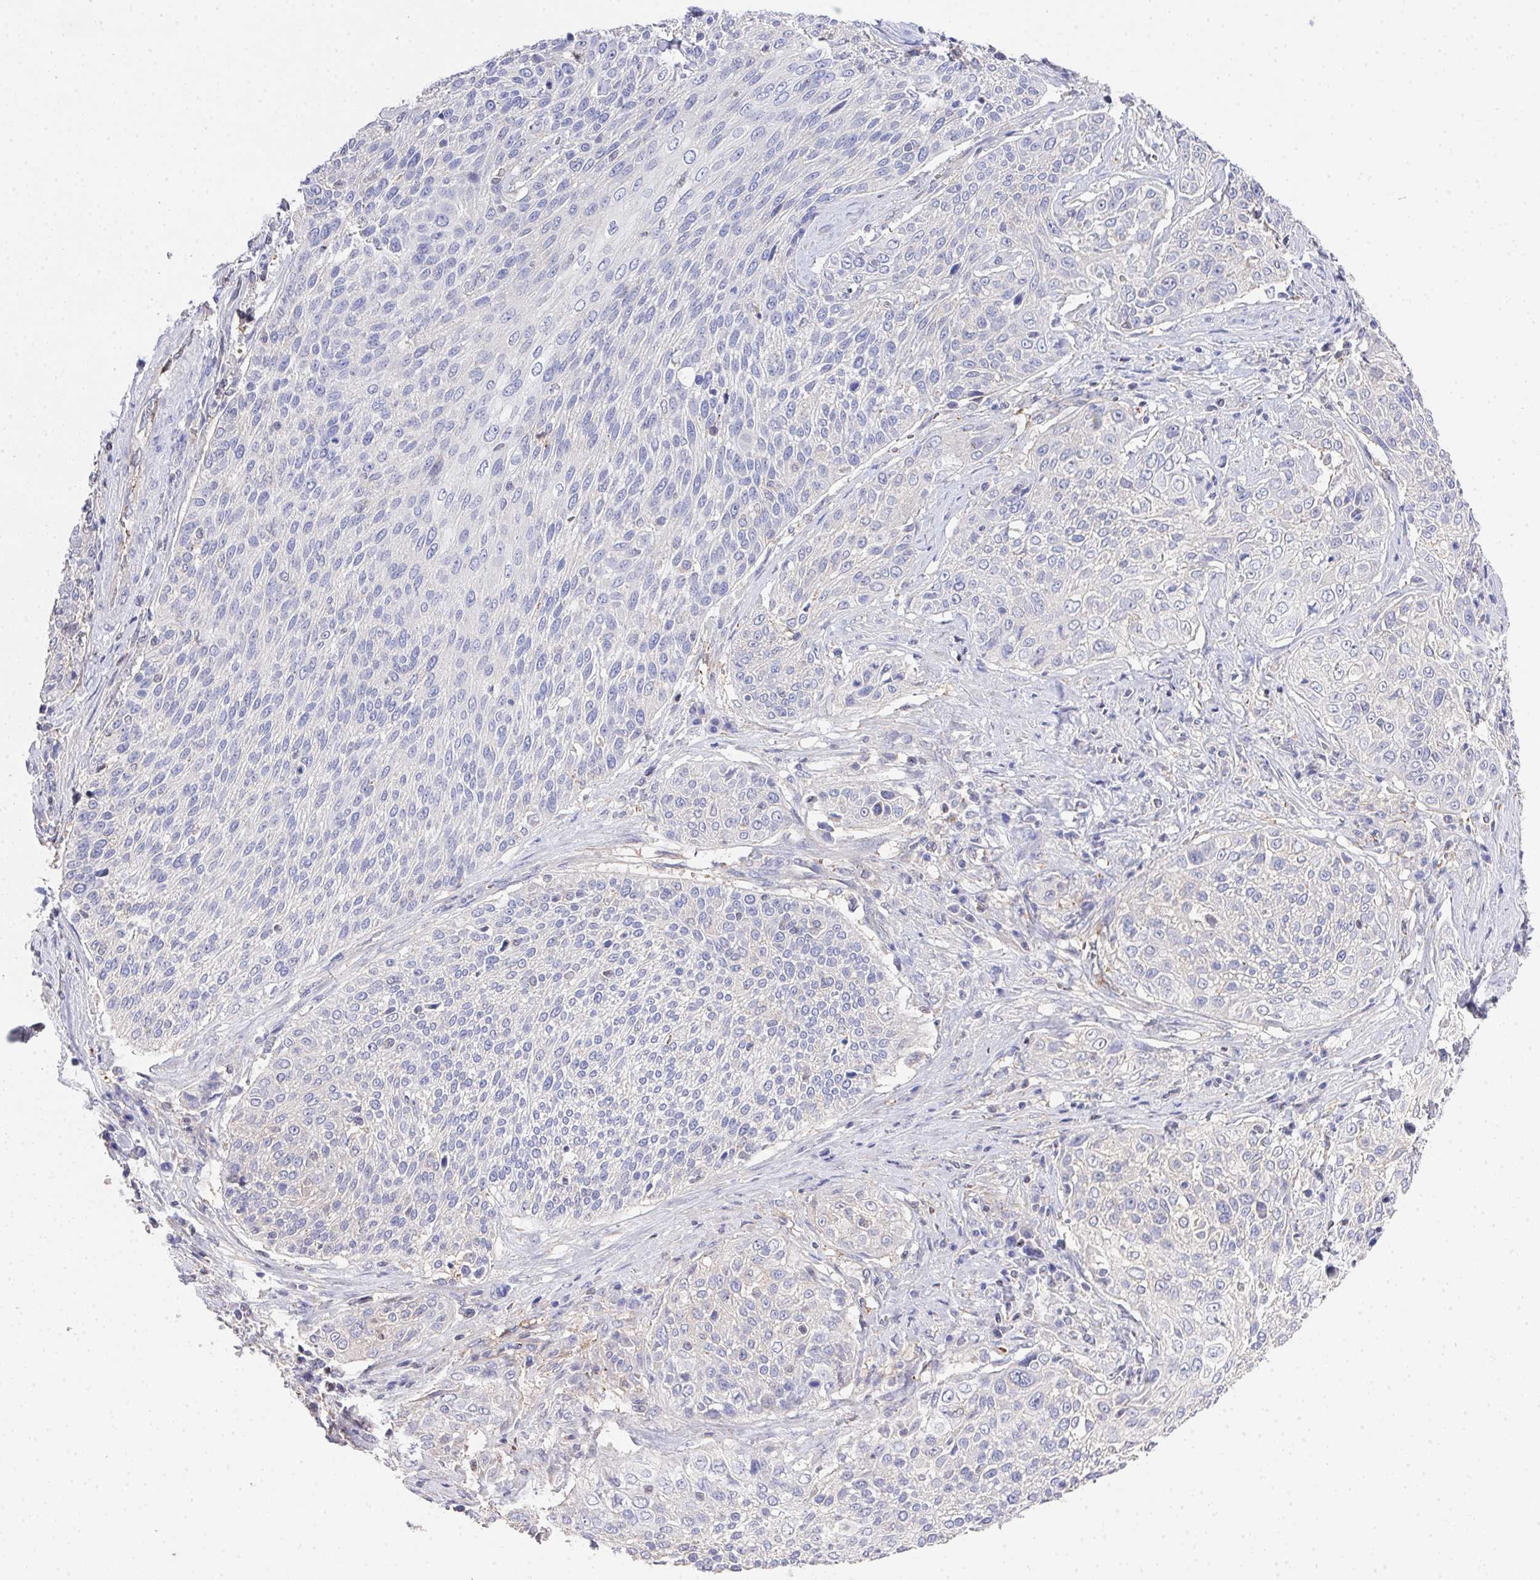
{"staining": {"intensity": "negative", "quantity": "none", "location": "none"}, "tissue": "cervical cancer", "cell_type": "Tumor cells", "image_type": "cancer", "snomed": [{"axis": "morphology", "description": "Squamous cell carcinoma, NOS"}, {"axis": "topography", "description": "Cervix"}], "caption": "Human cervical cancer stained for a protein using immunohistochemistry shows no staining in tumor cells.", "gene": "PRG3", "patient": {"sex": "female", "age": 31}}